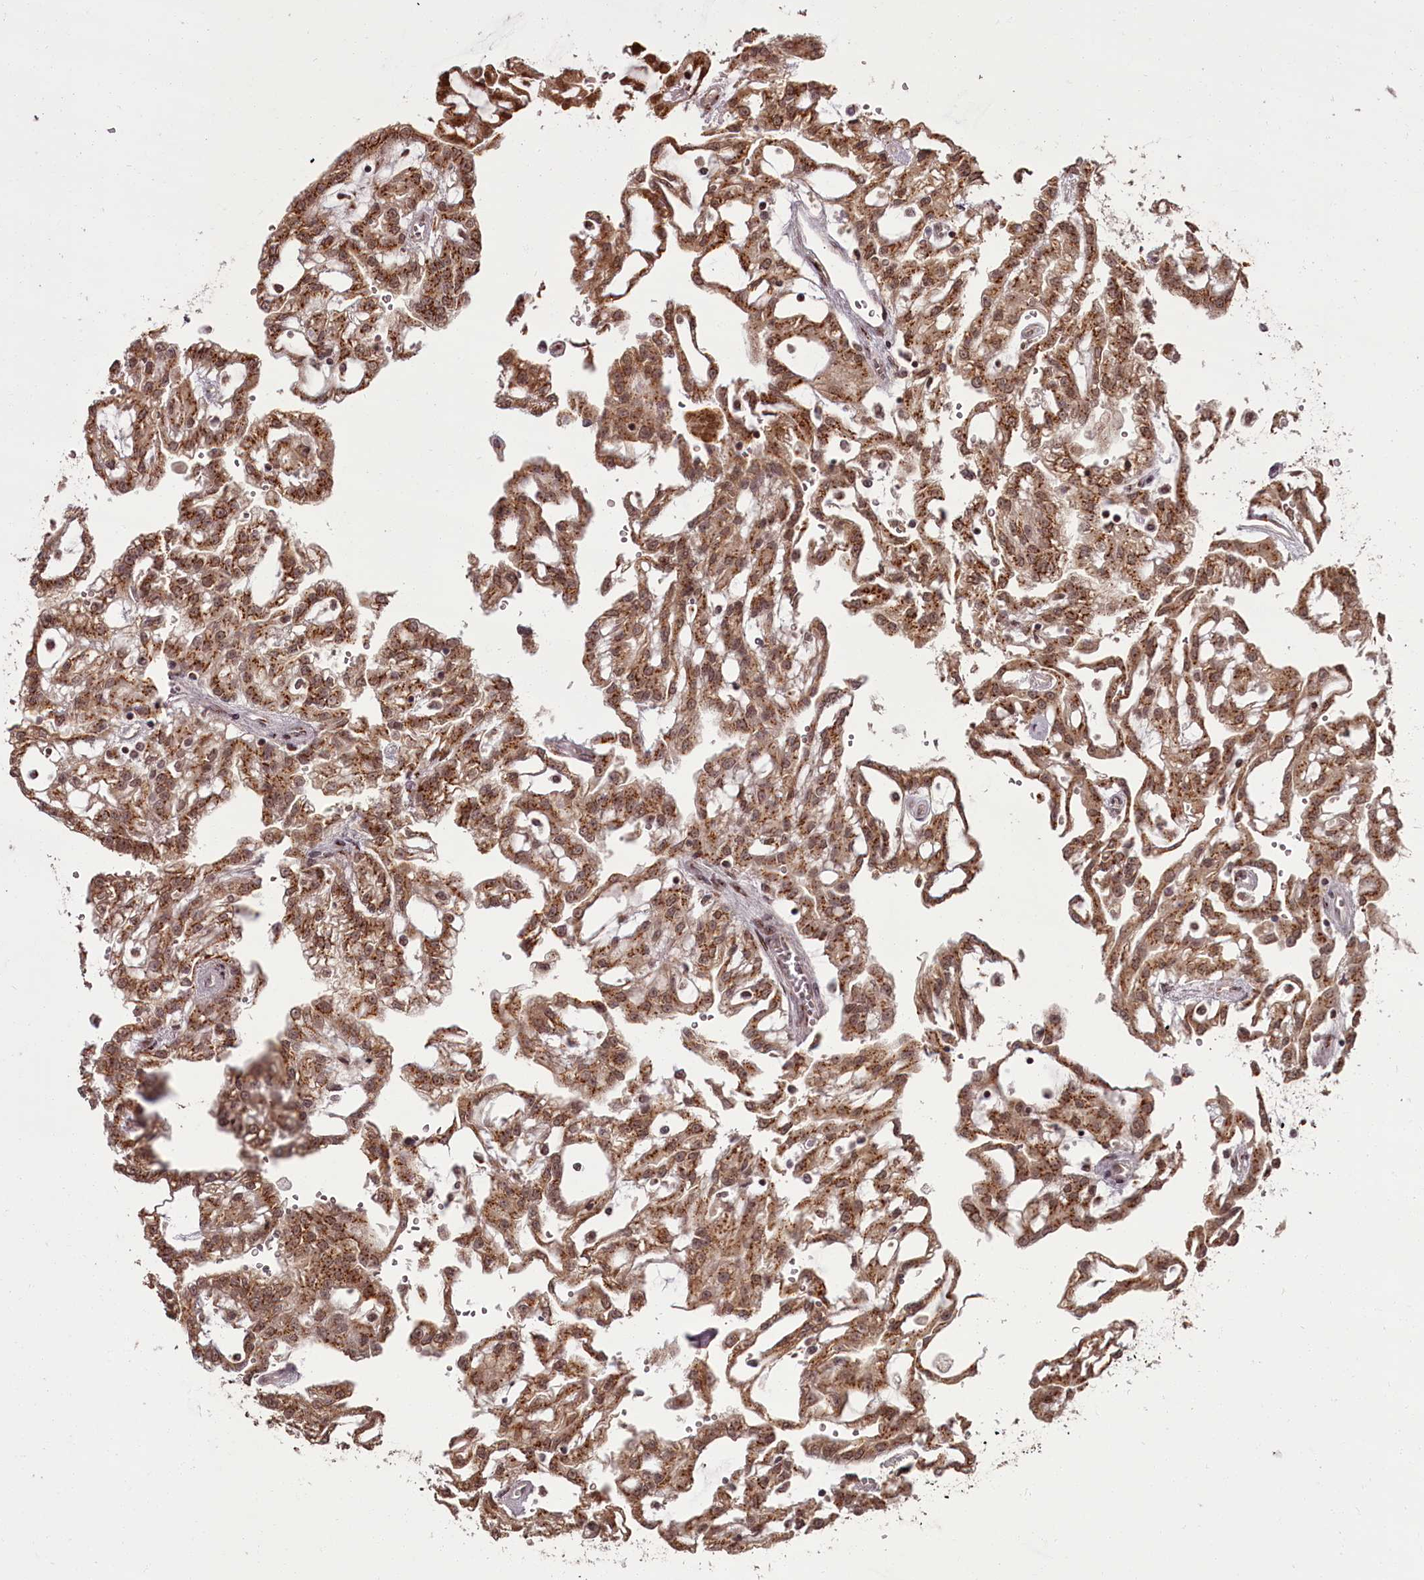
{"staining": {"intensity": "moderate", "quantity": ">75%", "location": "cytoplasmic/membranous,nuclear"}, "tissue": "renal cancer", "cell_type": "Tumor cells", "image_type": "cancer", "snomed": [{"axis": "morphology", "description": "Adenocarcinoma, NOS"}, {"axis": "topography", "description": "Kidney"}], "caption": "A medium amount of moderate cytoplasmic/membranous and nuclear staining is appreciated in about >75% of tumor cells in renal adenocarcinoma tissue.", "gene": "CEP83", "patient": {"sex": "male", "age": 63}}